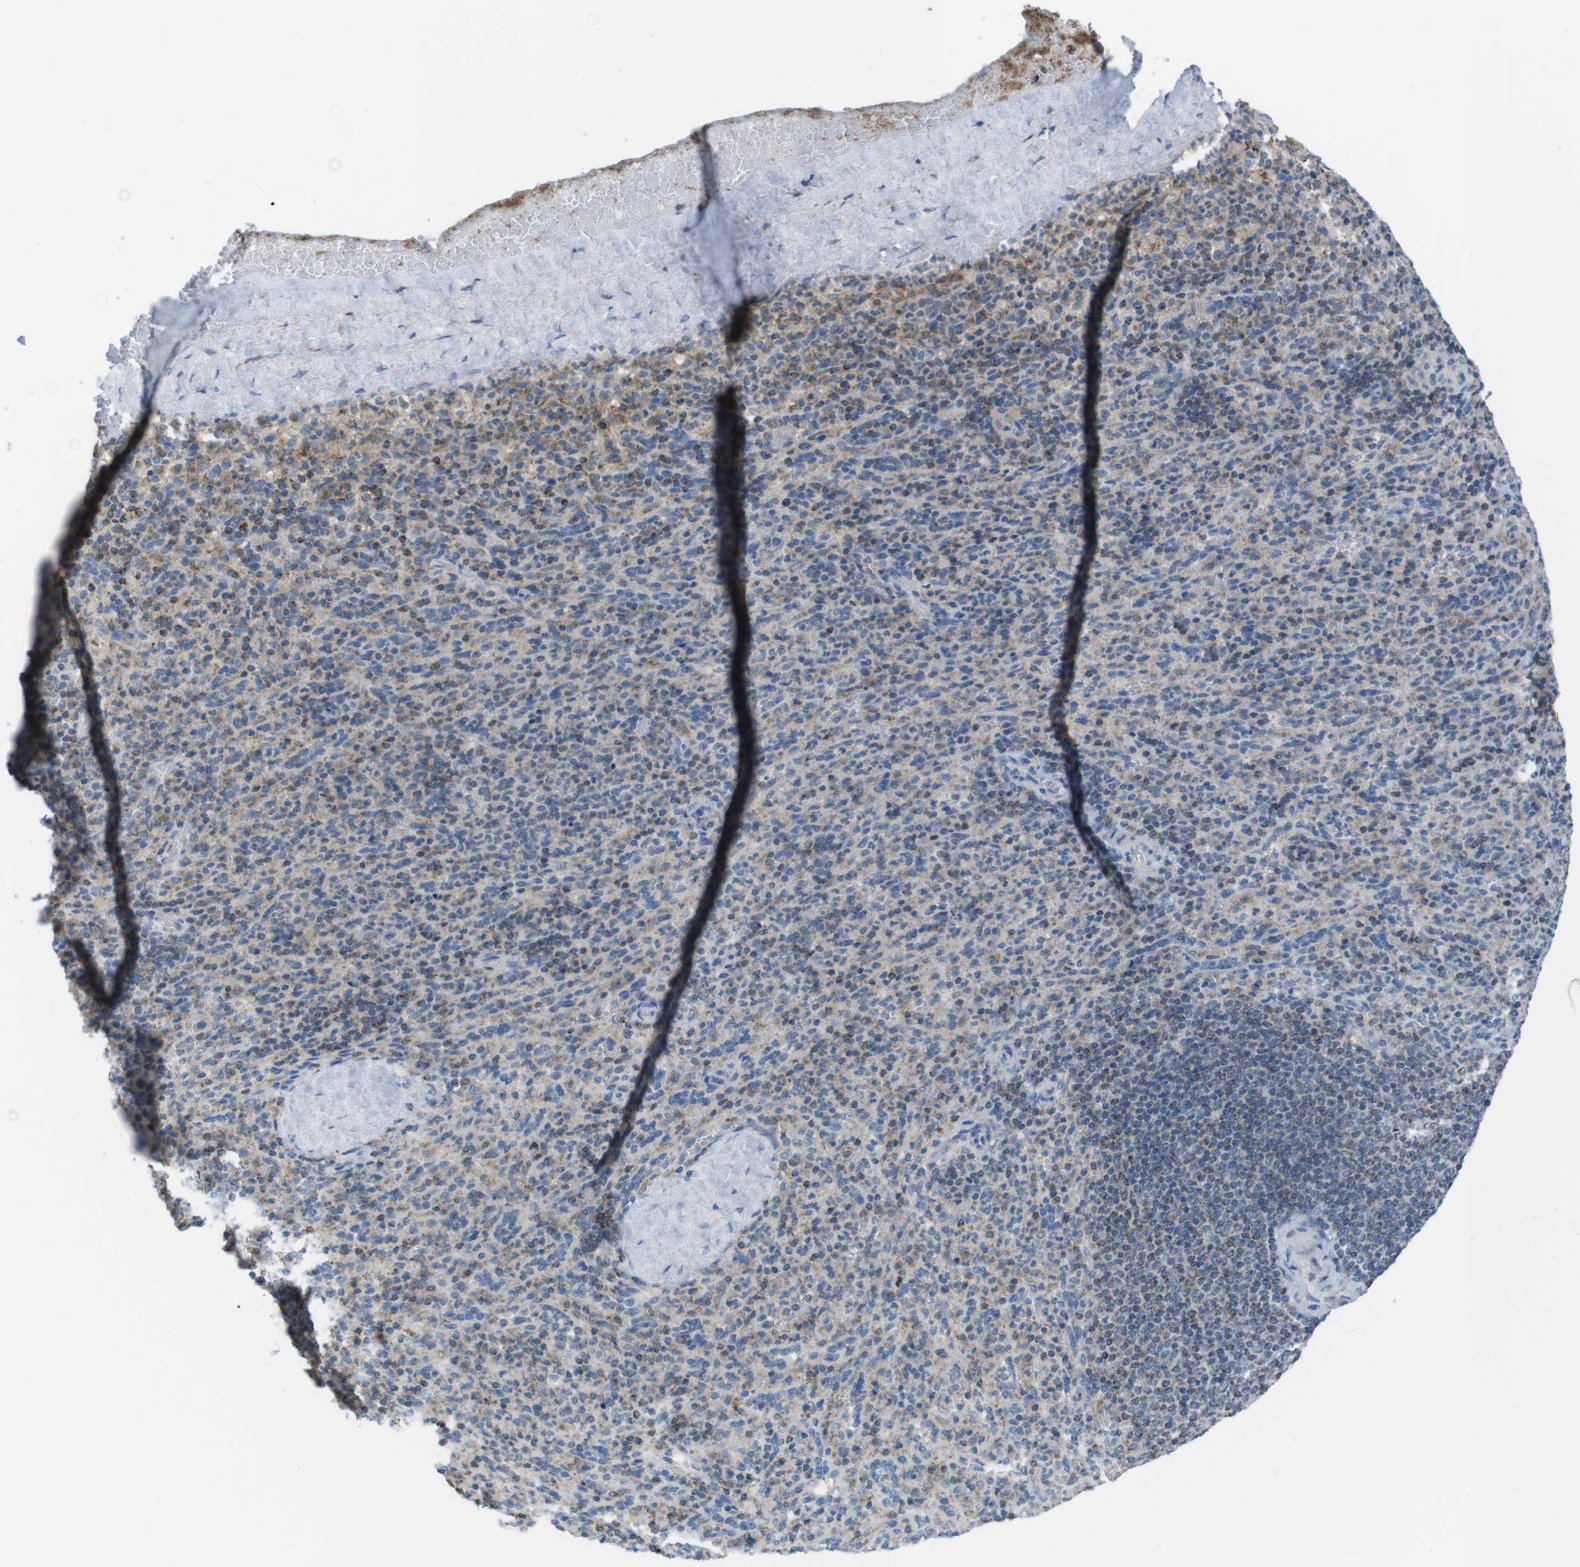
{"staining": {"intensity": "moderate", "quantity": "25%-75%", "location": "cytoplasmic/membranous"}, "tissue": "spleen", "cell_type": "Cells in red pulp", "image_type": "normal", "snomed": [{"axis": "morphology", "description": "Normal tissue, NOS"}, {"axis": "topography", "description": "Spleen"}], "caption": "Immunohistochemical staining of normal spleen shows medium levels of moderate cytoplasmic/membranous expression in approximately 25%-75% of cells in red pulp.", "gene": "GRIK1", "patient": {"sex": "male", "age": 36}}